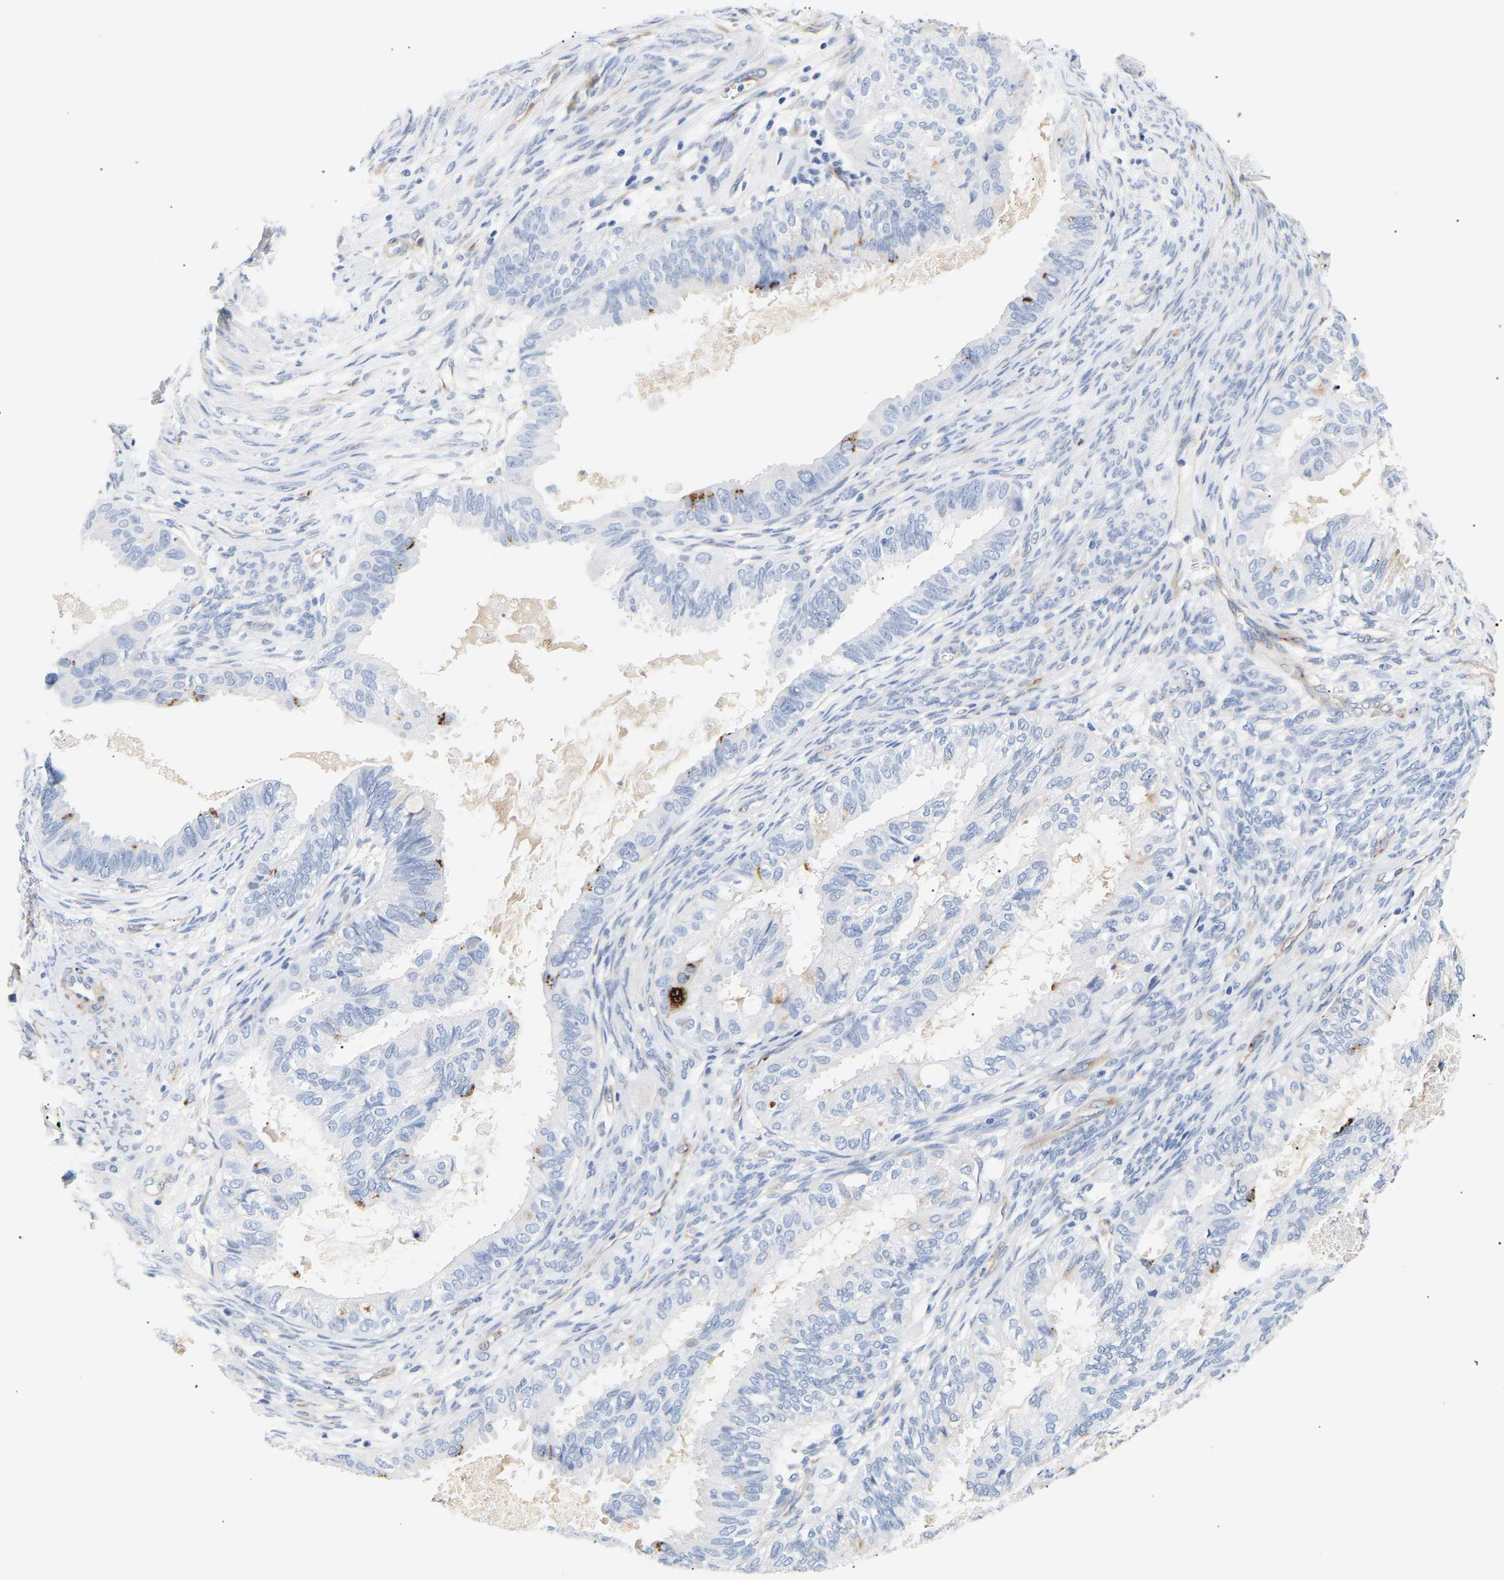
{"staining": {"intensity": "negative", "quantity": "none", "location": "none"}, "tissue": "cervical cancer", "cell_type": "Tumor cells", "image_type": "cancer", "snomed": [{"axis": "morphology", "description": "Normal tissue, NOS"}, {"axis": "morphology", "description": "Adenocarcinoma, NOS"}, {"axis": "topography", "description": "Cervix"}, {"axis": "topography", "description": "Endometrium"}], "caption": "A photomicrograph of human cervical adenocarcinoma is negative for staining in tumor cells.", "gene": "IGFBP7", "patient": {"sex": "female", "age": 86}}